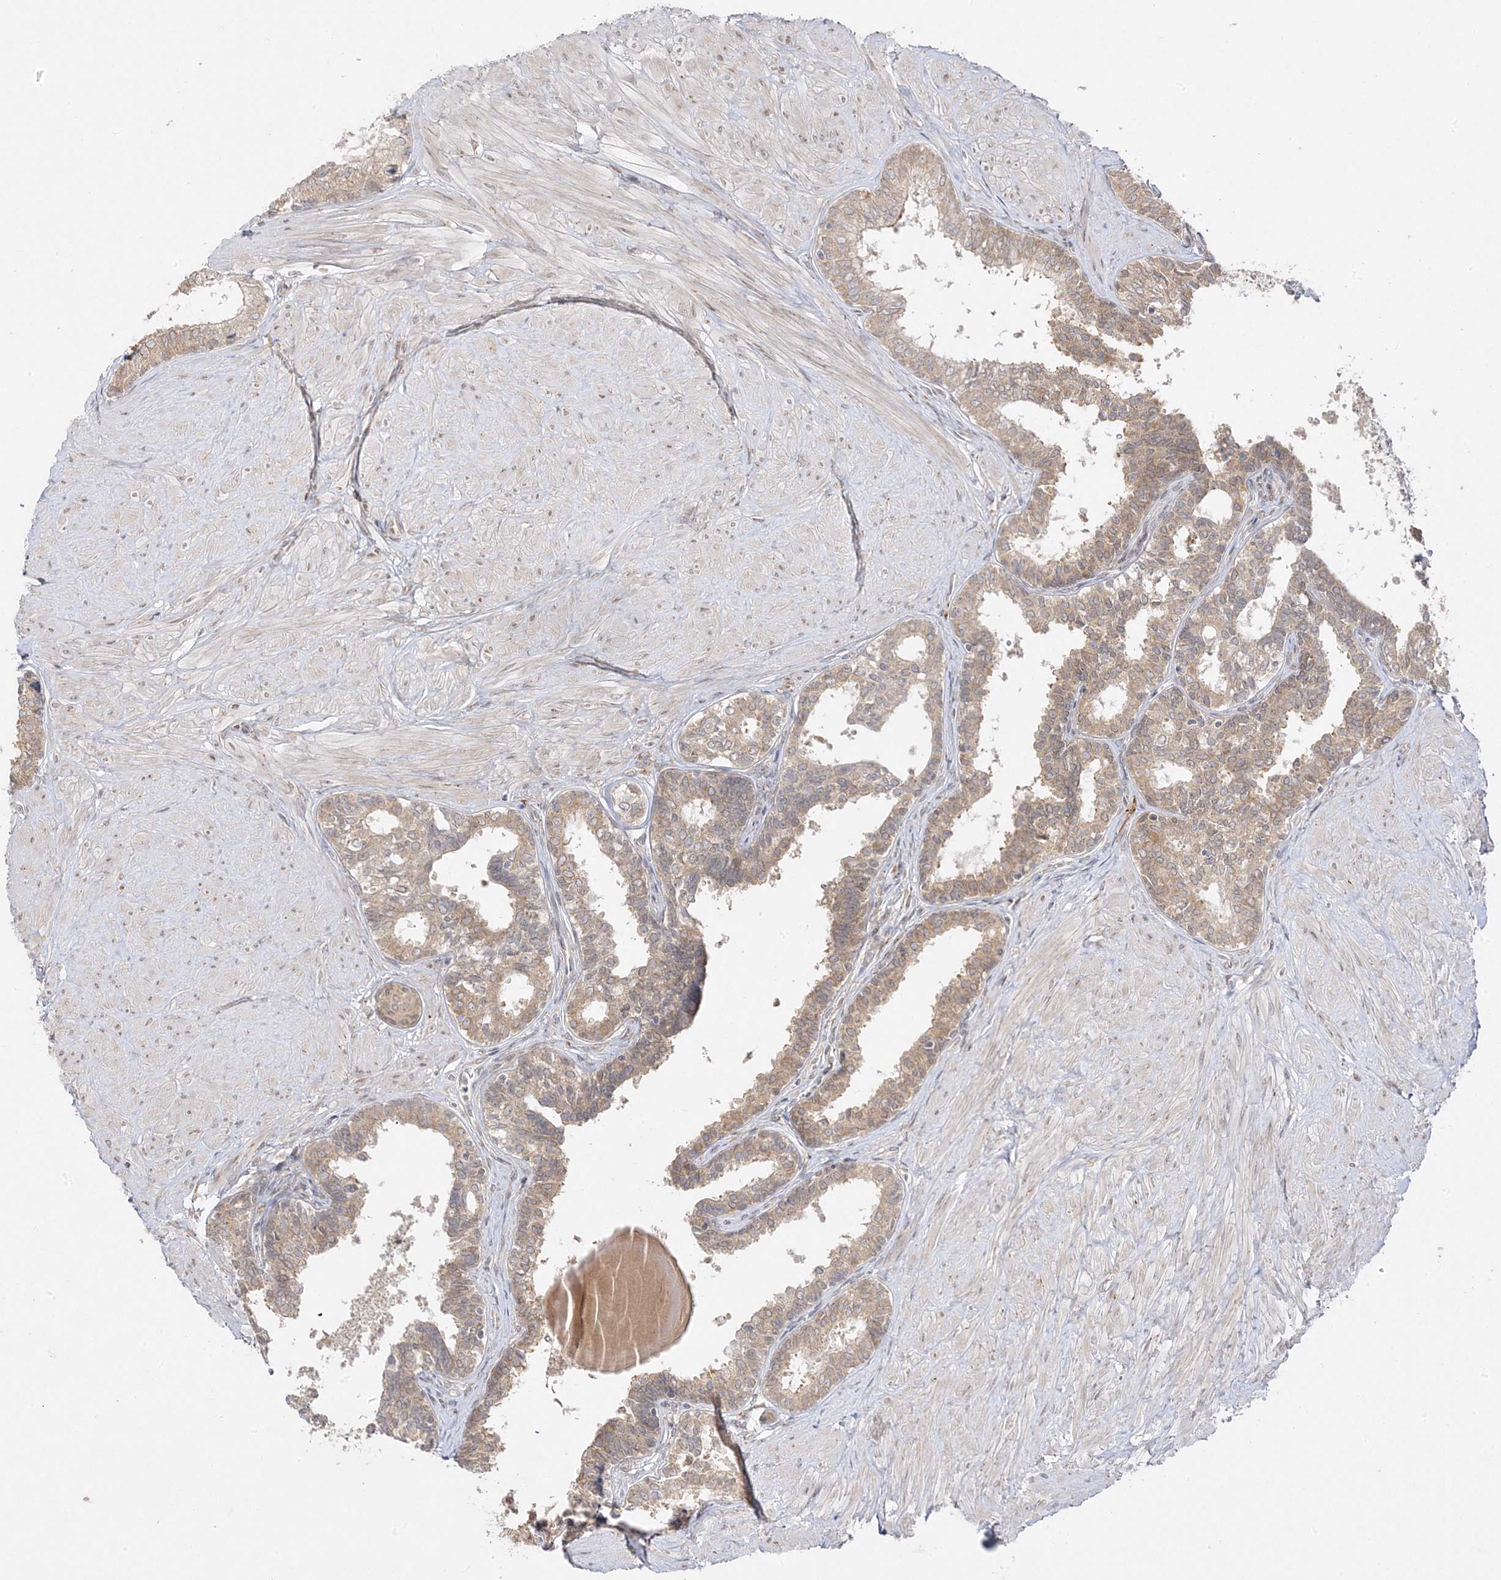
{"staining": {"intensity": "moderate", "quantity": ">75%", "location": "cytoplasmic/membranous"}, "tissue": "prostate", "cell_type": "Glandular cells", "image_type": "normal", "snomed": [{"axis": "morphology", "description": "Normal tissue, NOS"}, {"axis": "topography", "description": "Prostate"}], "caption": "High-power microscopy captured an immunohistochemistry (IHC) photomicrograph of unremarkable prostate, revealing moderate cytoplasmic/membranous expression in approximately >75% of glandular cells.", "gene": "C2CD2", "patient": {"sex": "male", "age": 48}}